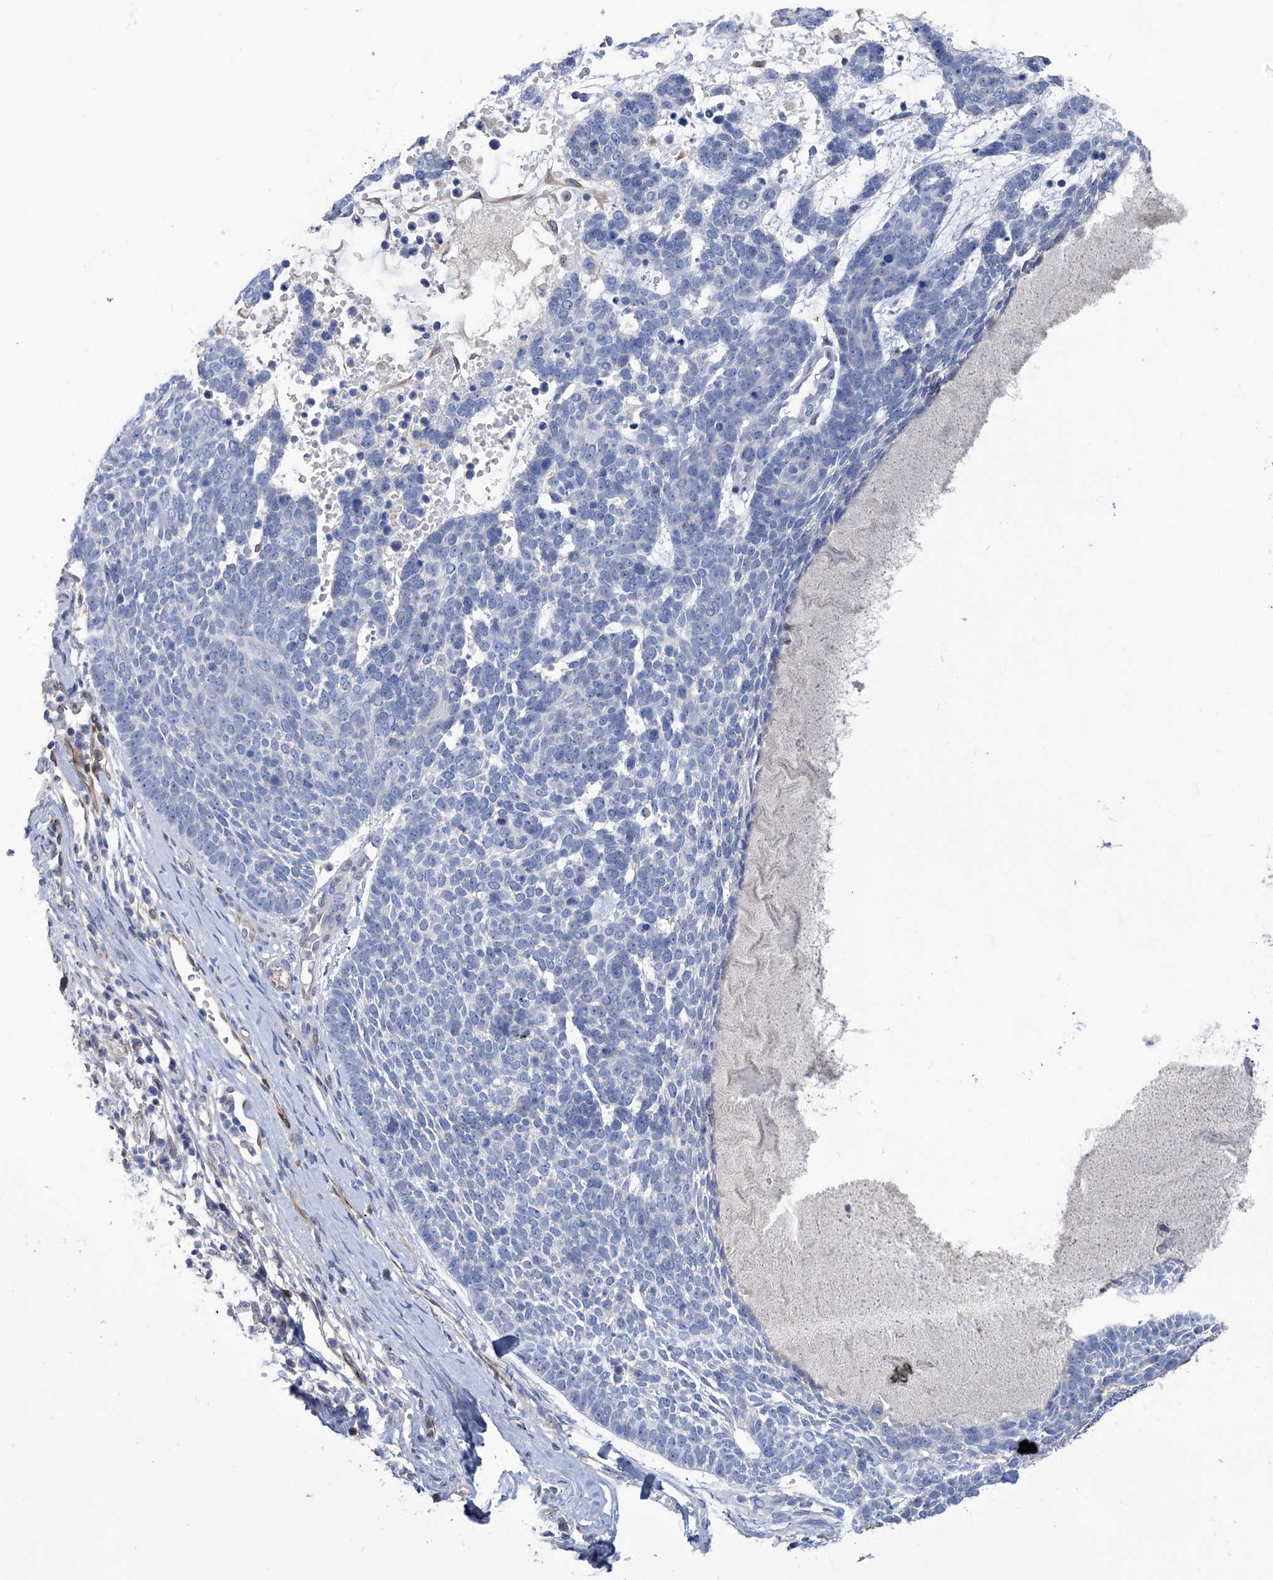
{"staining": {"intensity": "negative", "quantity": "none", "location": "none"}, "tissue": "skin cancer", "cell_type": "Tumor cells", "image_type": "cancer", "snomed": [{"axis": "morphology", "description": "Basal cell carcinoma"}, {"axis": "topography", "description": "Skin"}], "caption": "Skin cancer was stained to show a protein in brown. There is no significant staining in tumor cells. (DAB immunohistochemistry with hematoxylin counter stain).", "gene": "PGM3", "patient": {"sex": "female", "age": 81}}